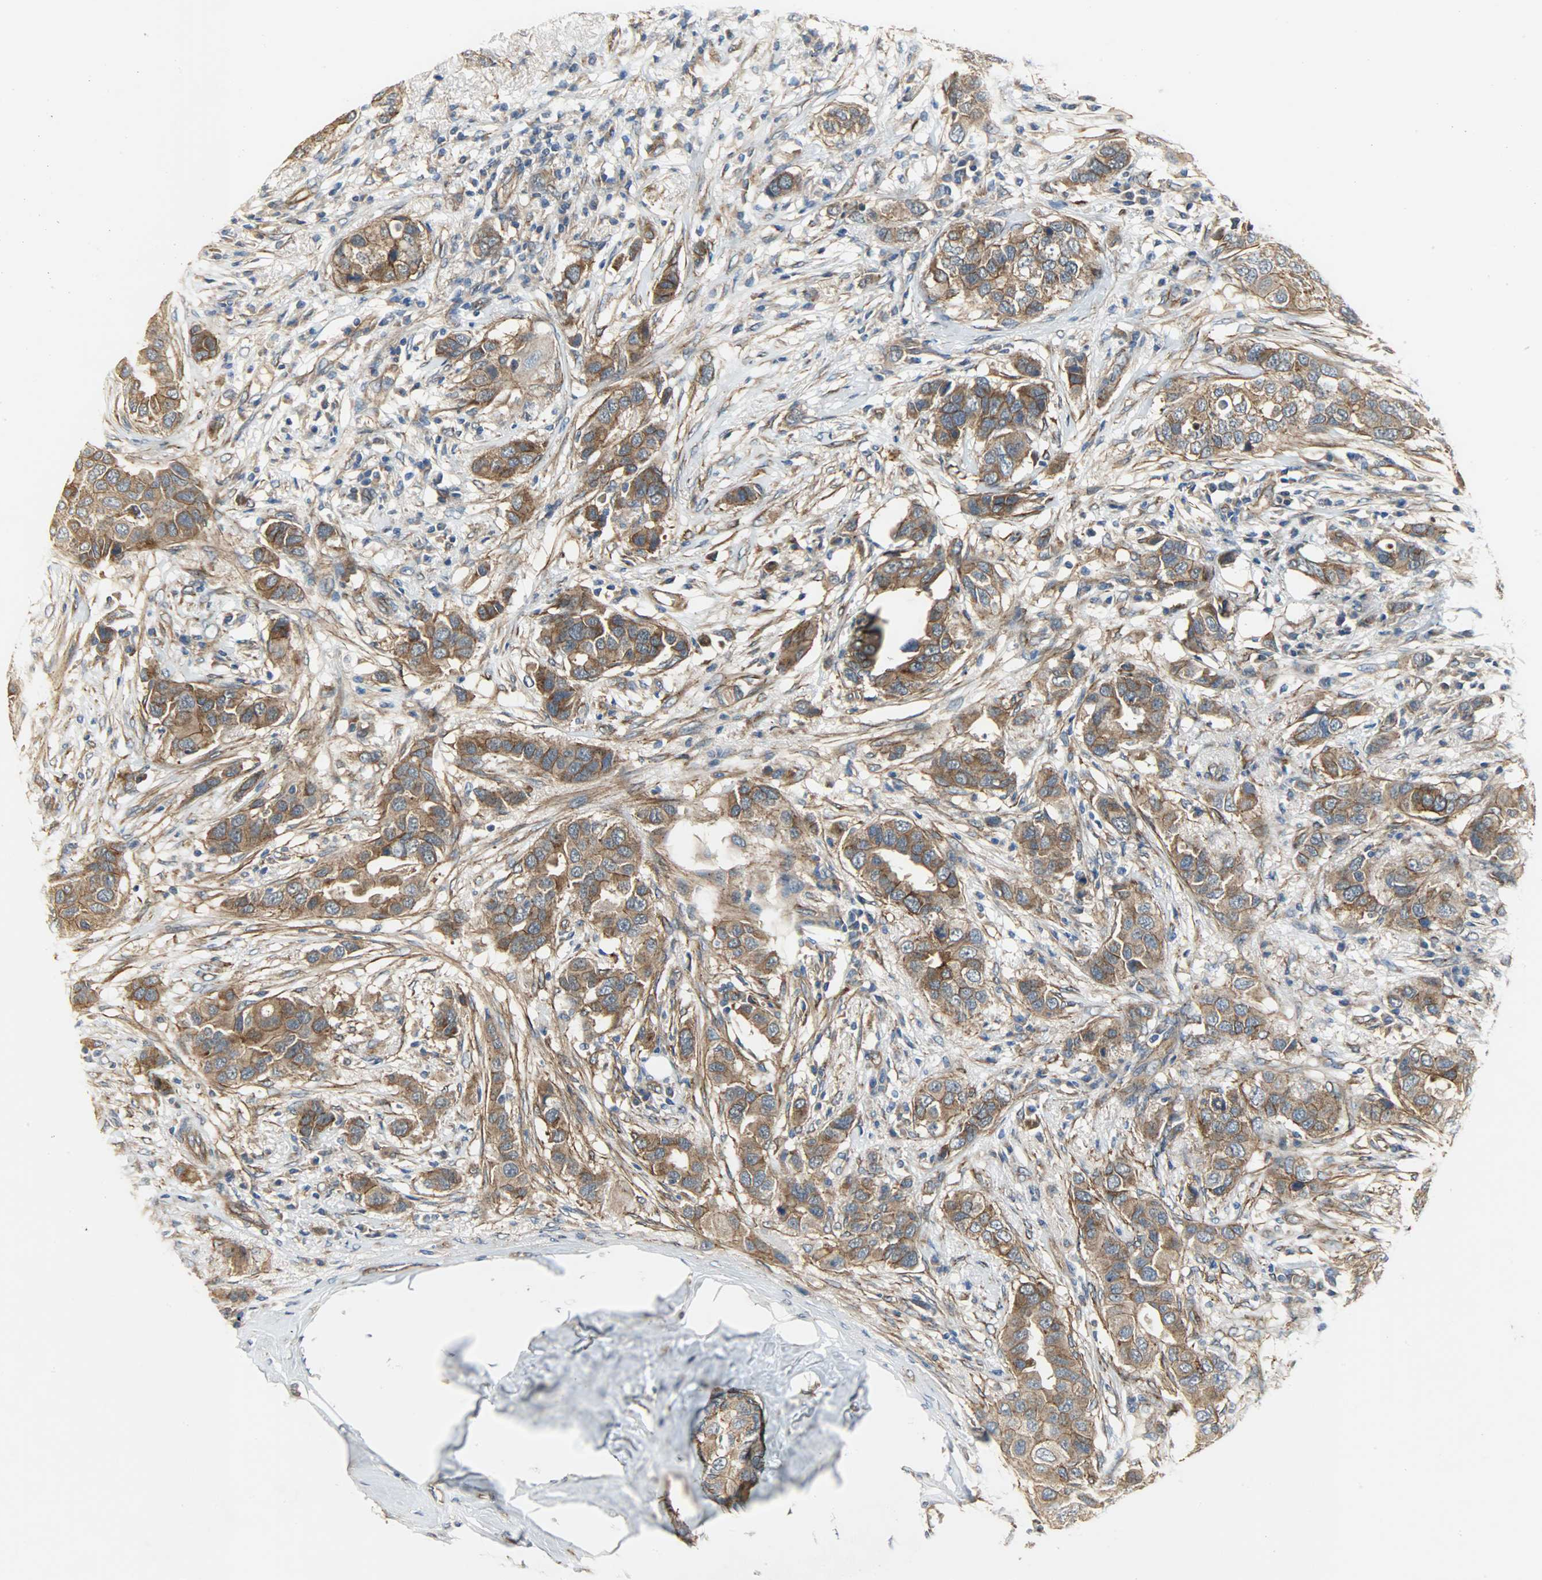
{"staining": {"intensity": "moderate", "quantity": ">75%", "location": "cytoplasmic/membranous"}, "tissue": "breast cancer", "cell_type": "Tumor cells", "image_type": "cancer", "snomed": [{"axis": "morphology", "description": "Duct carcinoma"}, {"axis": "topography", "description": "Breast"}], "caption": "Immunohistochemical staining of human breast cancer (invasive ductal carcinoma) shows medium levels of moderate cytoplasmic/membranous protein staining in about >75% of tumor cells. The staining was performed using DAB (3,3'-diaminobenzidine), with brown indicating positive protein expression. Nuclei are stained blue with hematoxylin.", "gene": "KIAA1217", "patient": {"sex": "female", "age": 50}}